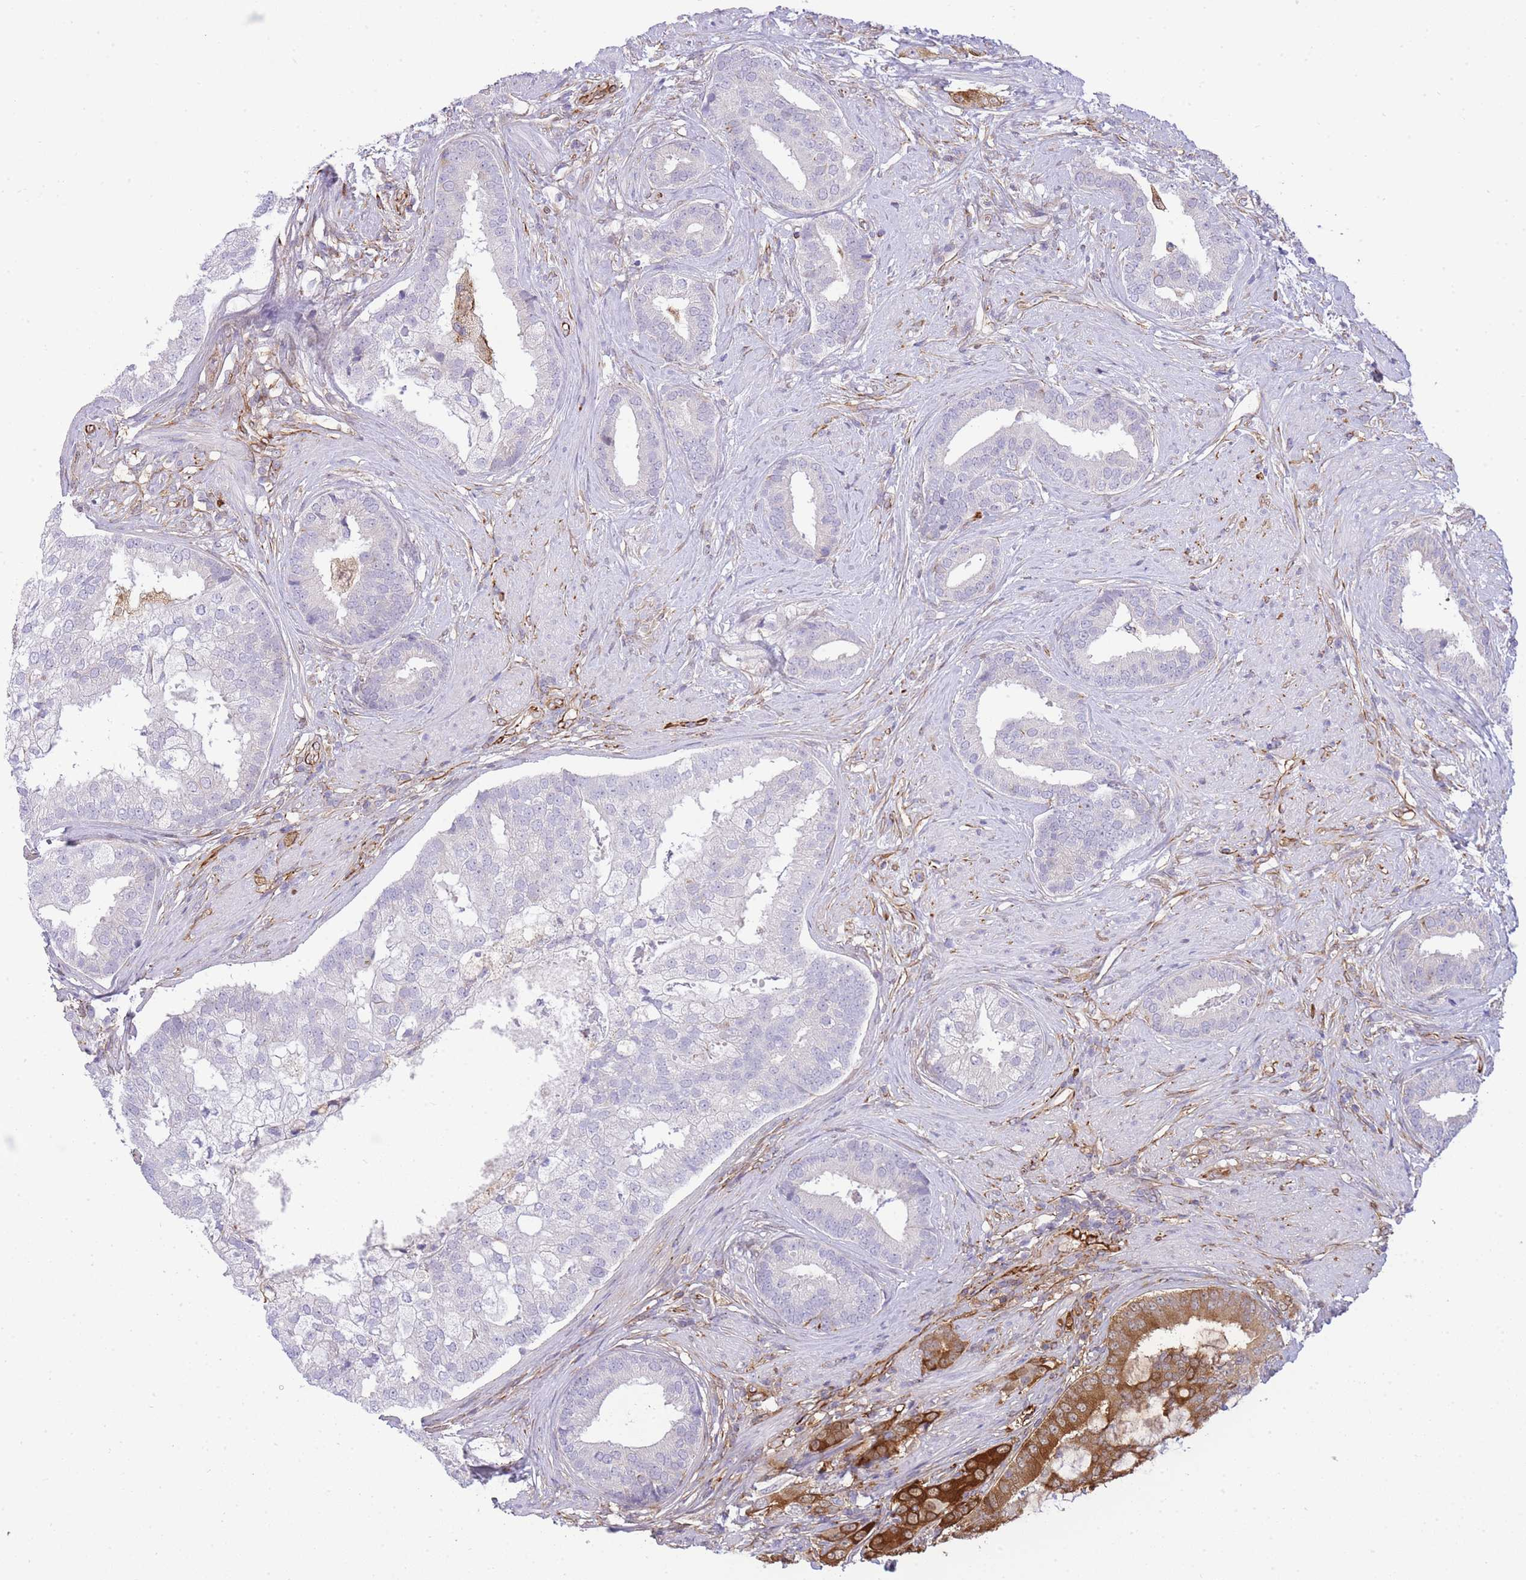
{"staining": {"intensity": "strong", "quantity": "<25%", "location": "cytoplasmic/membranous"}, "tissue": "prostate cancer", "cell_type": "Tumor cells", "image_type": "cancer", "snomed": [{"axis": "morphology", "description": "Adenocarcinoma, High grade"}, {"axis": "topography", "description": "Prostate"}], "caption": "There is medium levels of strong cytoplasmic/membranous expression in tumor cells of prostate adenocarcinoma (high-grade), as demonstrated by immunohistochemical staining (brown color).", "gene": "ECPAS", "patient": {"sex": "male", "age": 55}}